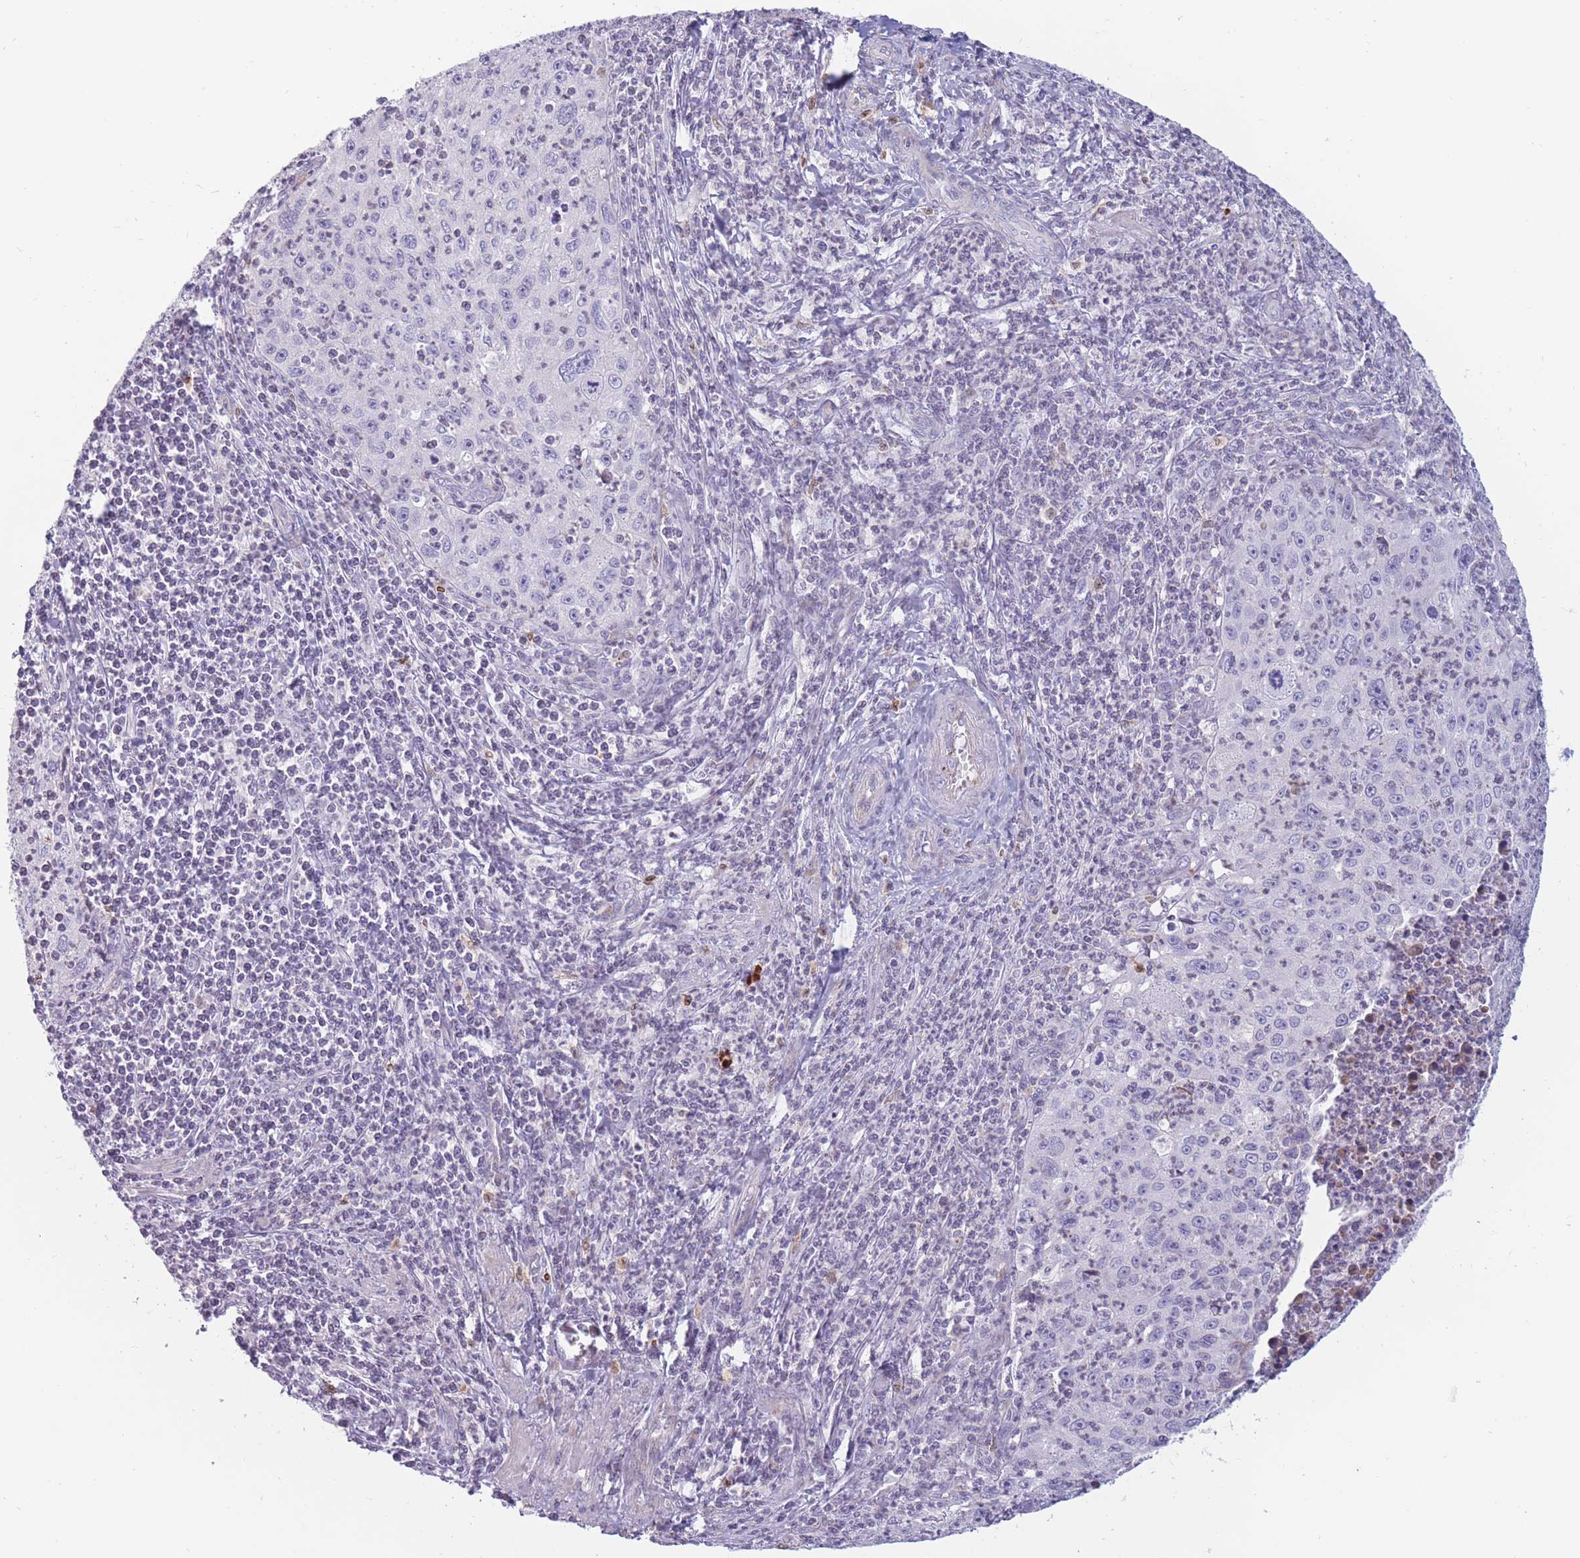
{"staining": {"intensity": "negative", "quantity": "none", "location": "none"}, "tissue": "cervical cancer", "cell_type": "Tumor cells", "image_type": "cancer", "snomed": [{"axis": "morphology", "description": "Squamous cell carcinoma, NOS"}, {"axis": "topography", "description": "Cervix"}], "caption": "Cervical squamous cell carcinoma stained for a protein using IHC demonstrates no staining tumor cells.", "gene": "PTGDR", "patient": {"sex": "female", "age": 30}}